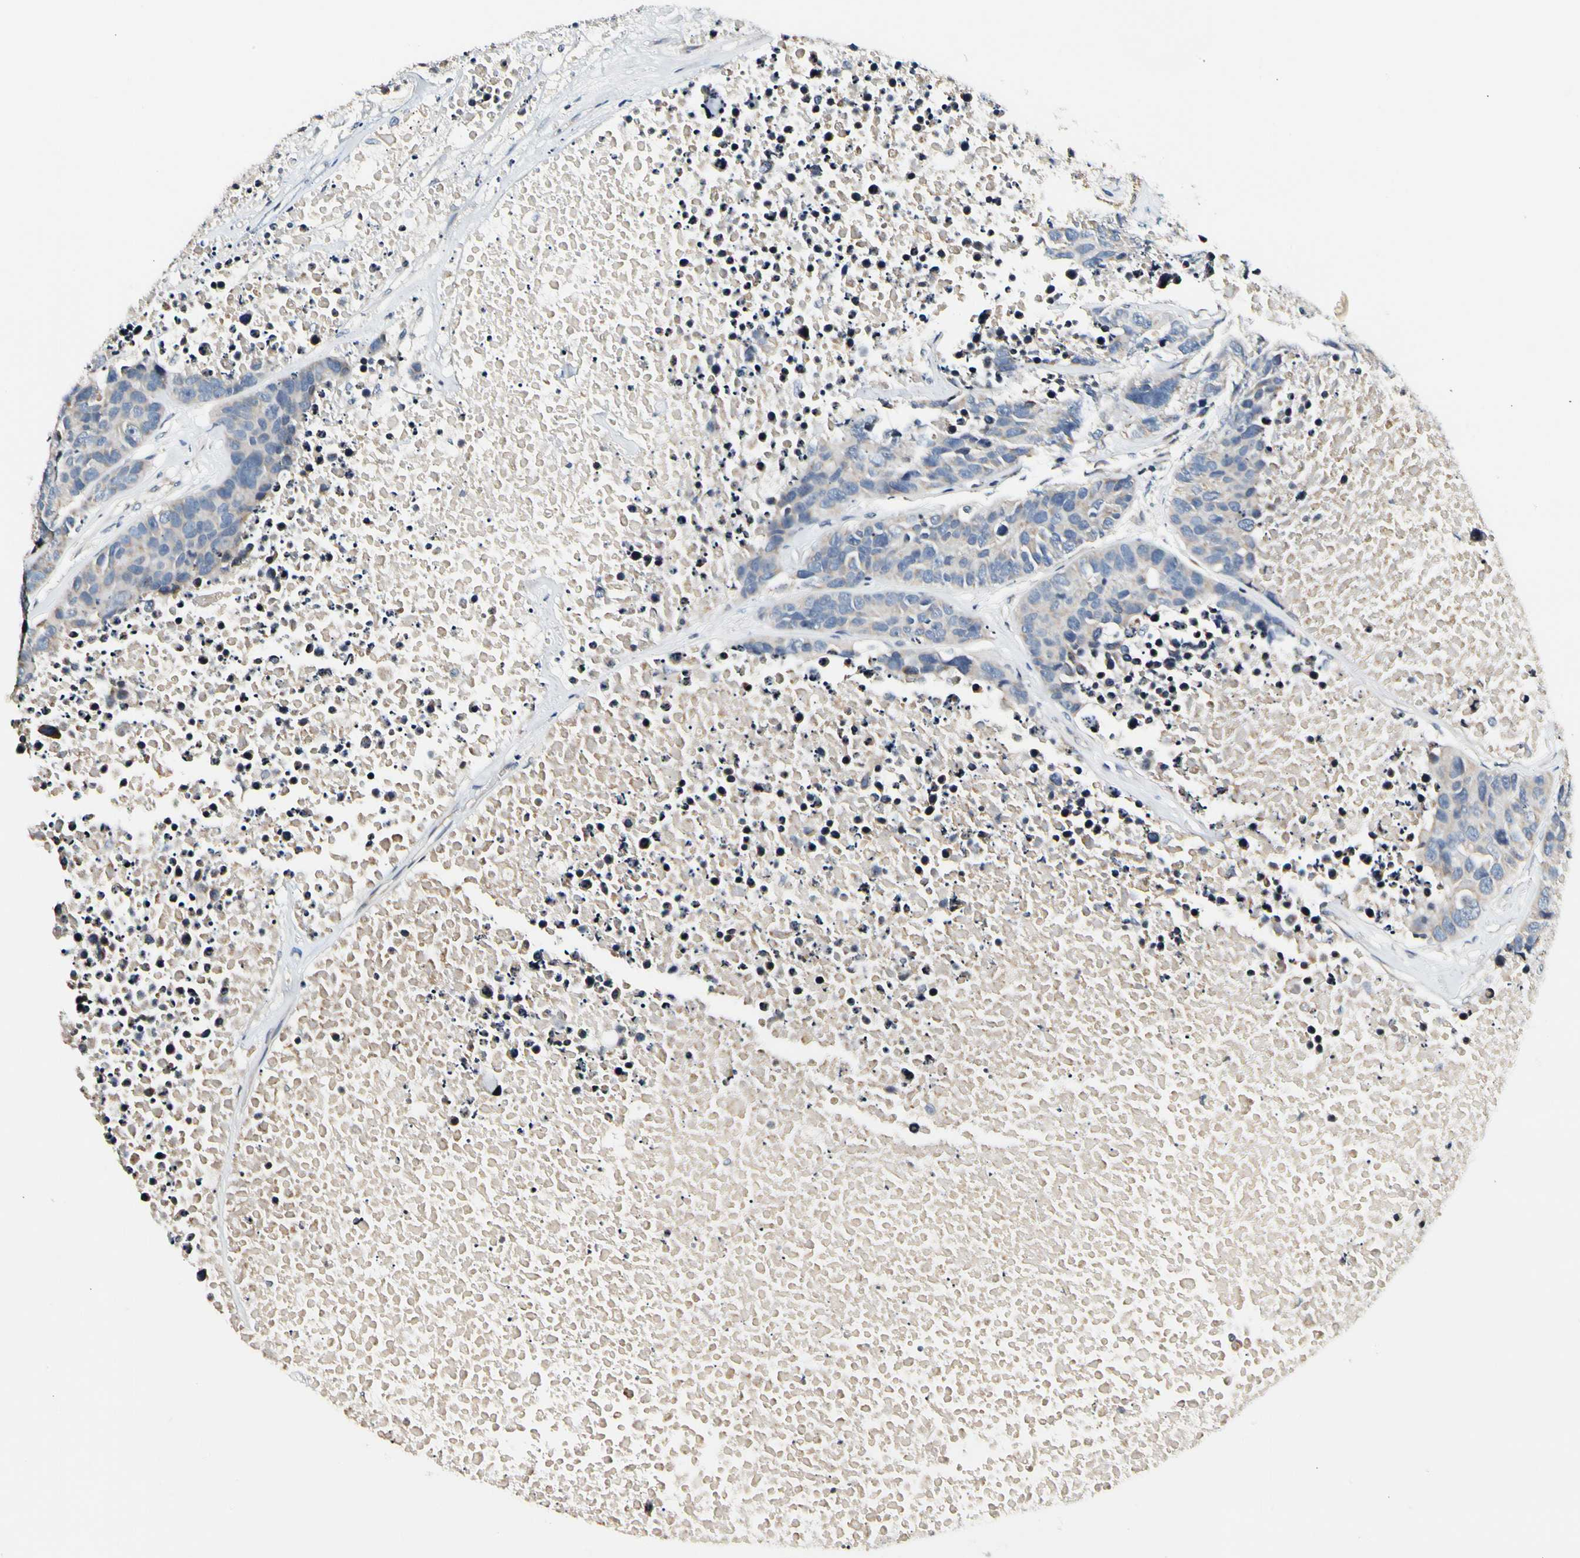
{"staining": {"intensity": "negative", "quantity": "none", "location": "none"}, "tissue": "carcinoid", "cell_type": "Tumor cells", "image_type": "cancer", "snomed": [{"axis": "morphology", "description": "Carcinoid, malignant, NOS"}, {"axis": "topography", "description": "Lung"}], "caption": "Malignant carcinoid was stained to show a protein in brown. There is no significant expression in tumor cells.", "gene": "SOX30", "patient": {"sex": "male", "age": 60}}